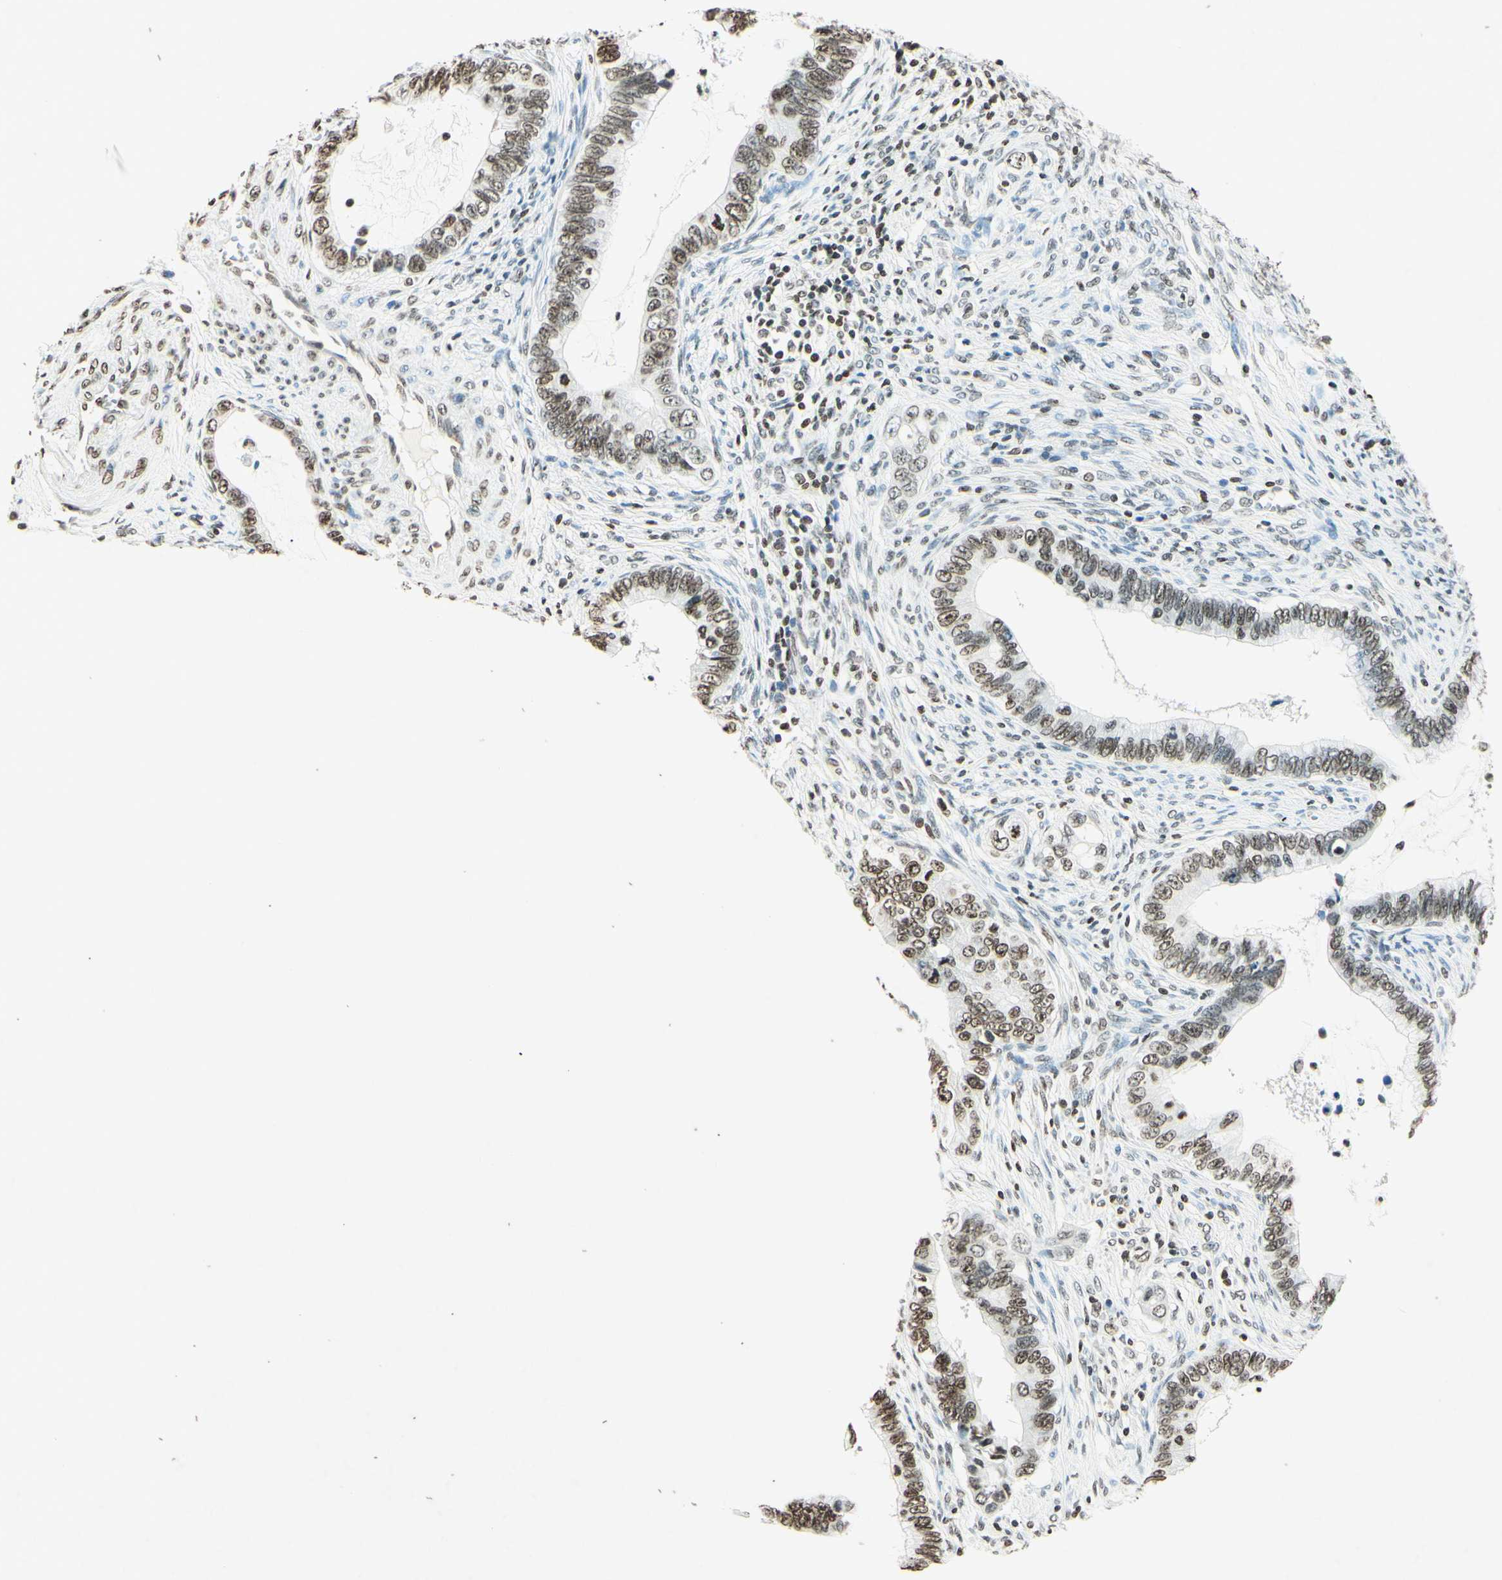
{"staining": {"intensity": "weak", "quantity": "25%-75%", "location": "nuclear"}, "tissue": "cervical cancer", "cell_type": "Tumor cells", "image_type": "cancer", "snomed": [{"axis": "morphology", "description": "Adenocarcinoma, NOS"}, {"axis": "topography", "description": "Cervix"}], "caption": "This micrograph exhibits immunohistochemistry (IHC) staining of adenocarcinoma (cervical), with low weak nuclear positivity in approximately 25%-75% of tumor cells.", "gene": "MSH2", "patient": {"sex": "female", "age": 44}}